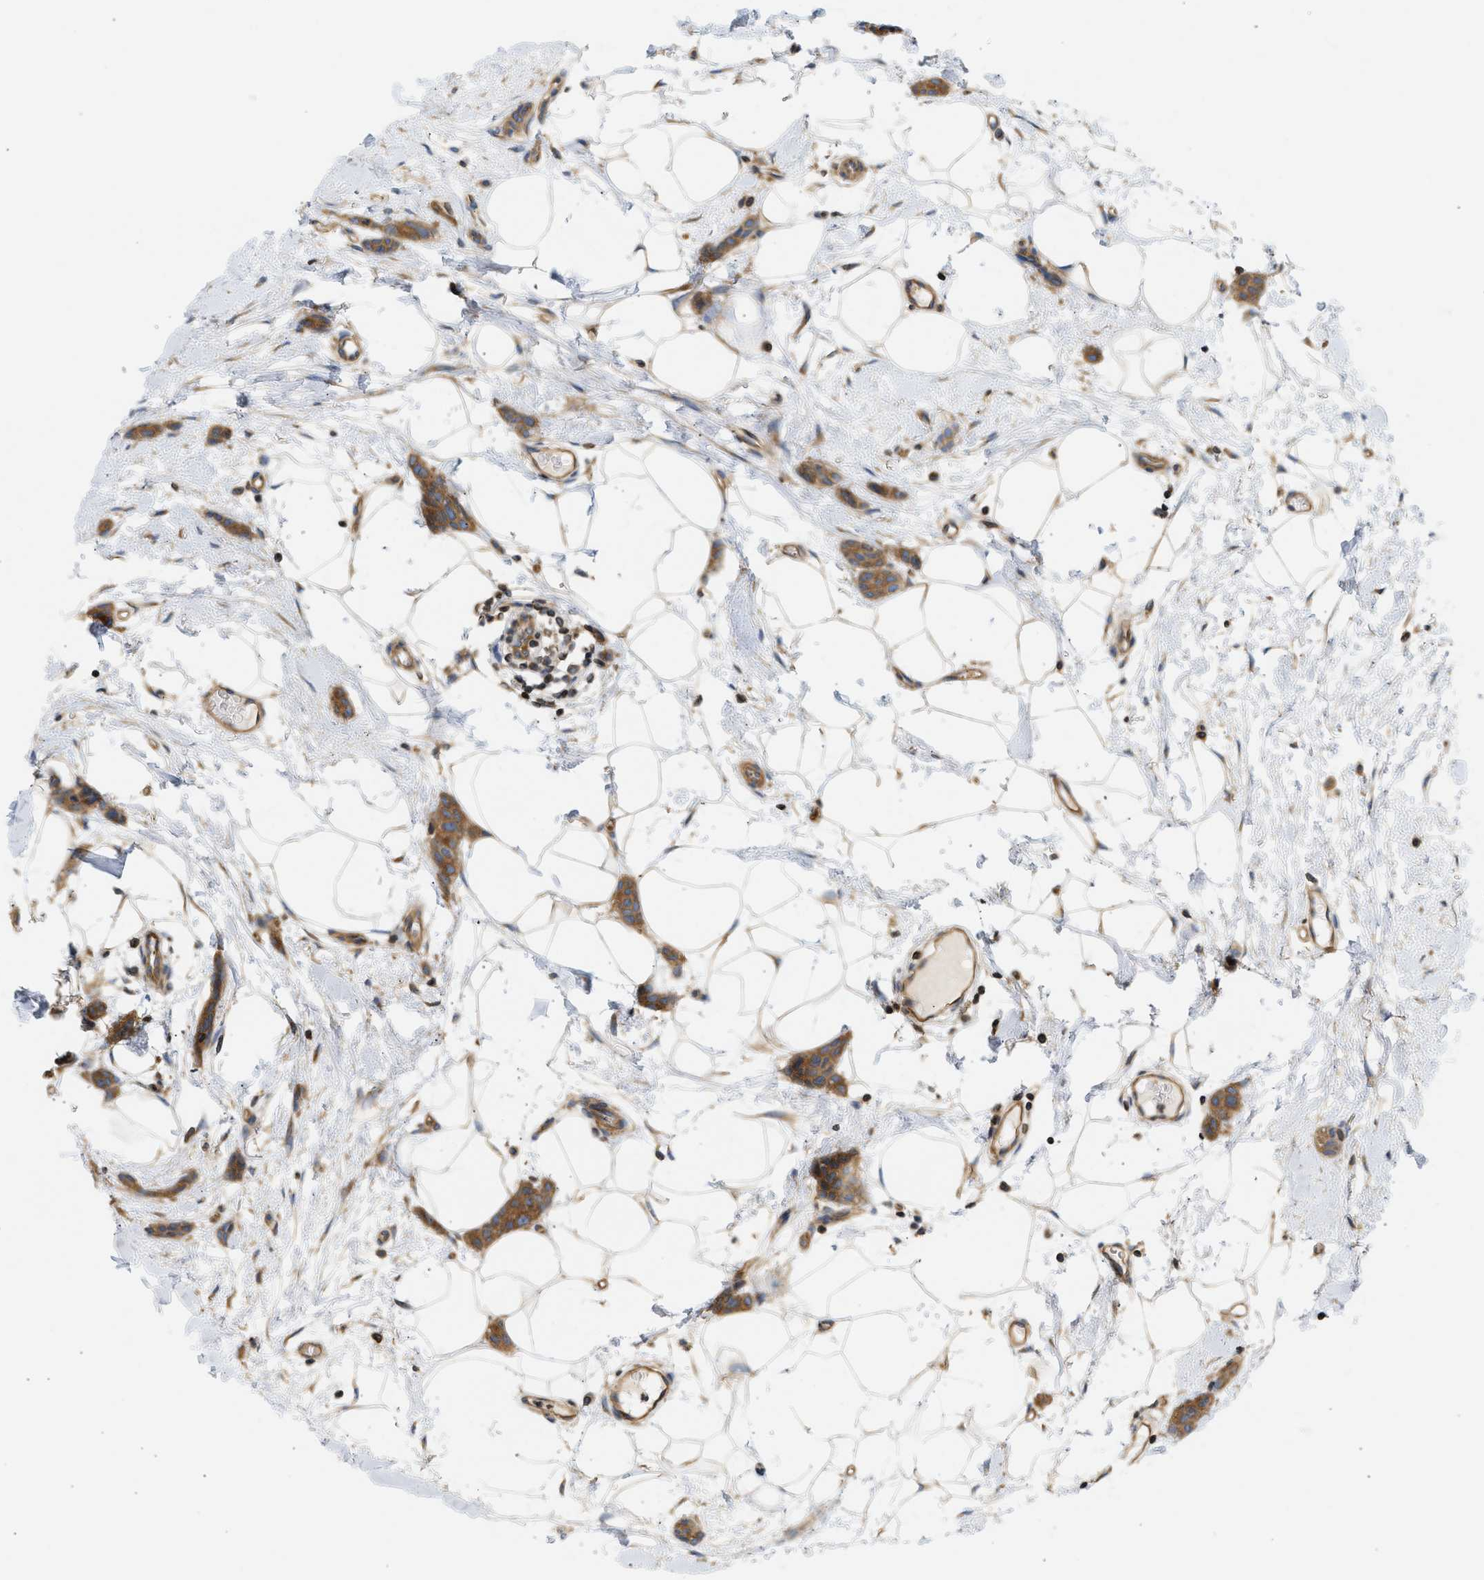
{"staining": {"intensity": "moderate", "quantity": ">75%", "location": "cytoplasmic/membranous"}, "tissue": "breast cancer", "cell_type": "Tumor cells", "image_type": "cancer", "snomed": [{"axis": "morphology", "description": "Lobular carcinoma"}, {"axis": "topography", "description": "Skin"}, {"axis": "topography", "description": "Breast"}], "caption": "A micrograph showing moderate cytoplasmic/membranous expression in approximately >75% of tumor cells in breast cancer, as visualized by brown immunohistochemical staining.", "gene": "STRN", "patient": {"sex": "female", "age": 46}}